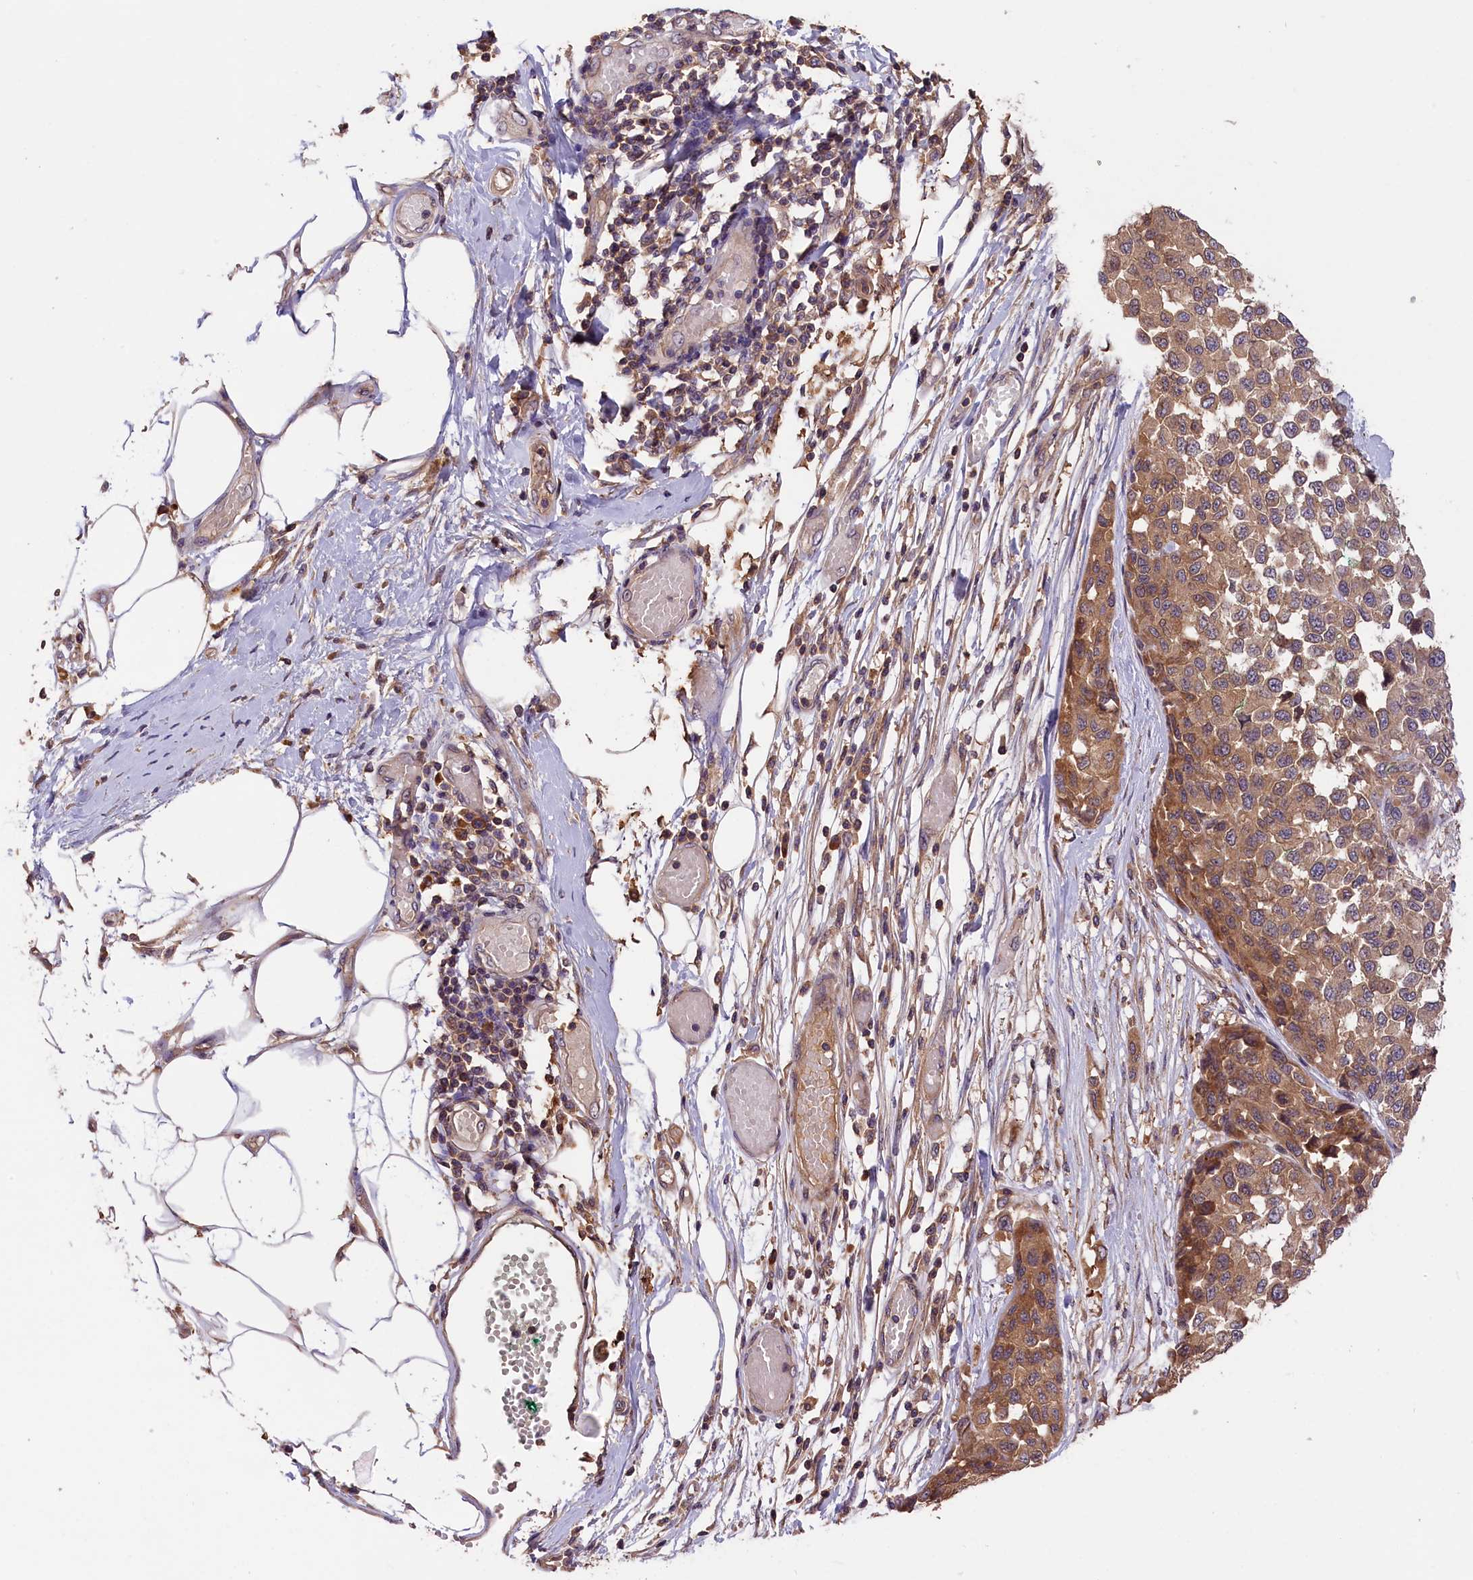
{"staining": {"intensity": "moderate", "quantity": ">75%", "location": "cytoplasmic/membranous"}, "tissue": "melanoma", "cell_type": "Tumor cells", "image_type": "cancer", "snomed": [{"axis": "morphology", "description": "Normal tissue, NOS"}, {"axis": "morphology", "description": "Malignant melanoma, NOS"}, {"axis": "topography", "description": "Skin"}], "caption": "IHC of melanoma reveals medium levels of moderate cytoplasmic/membranous positivity in approximately >75% of tumor cells. (Brightfield microscopy of DAB IHC at high magnification).", "gene": "SETD6", "patient": {"sex": "male", "age": 62}}